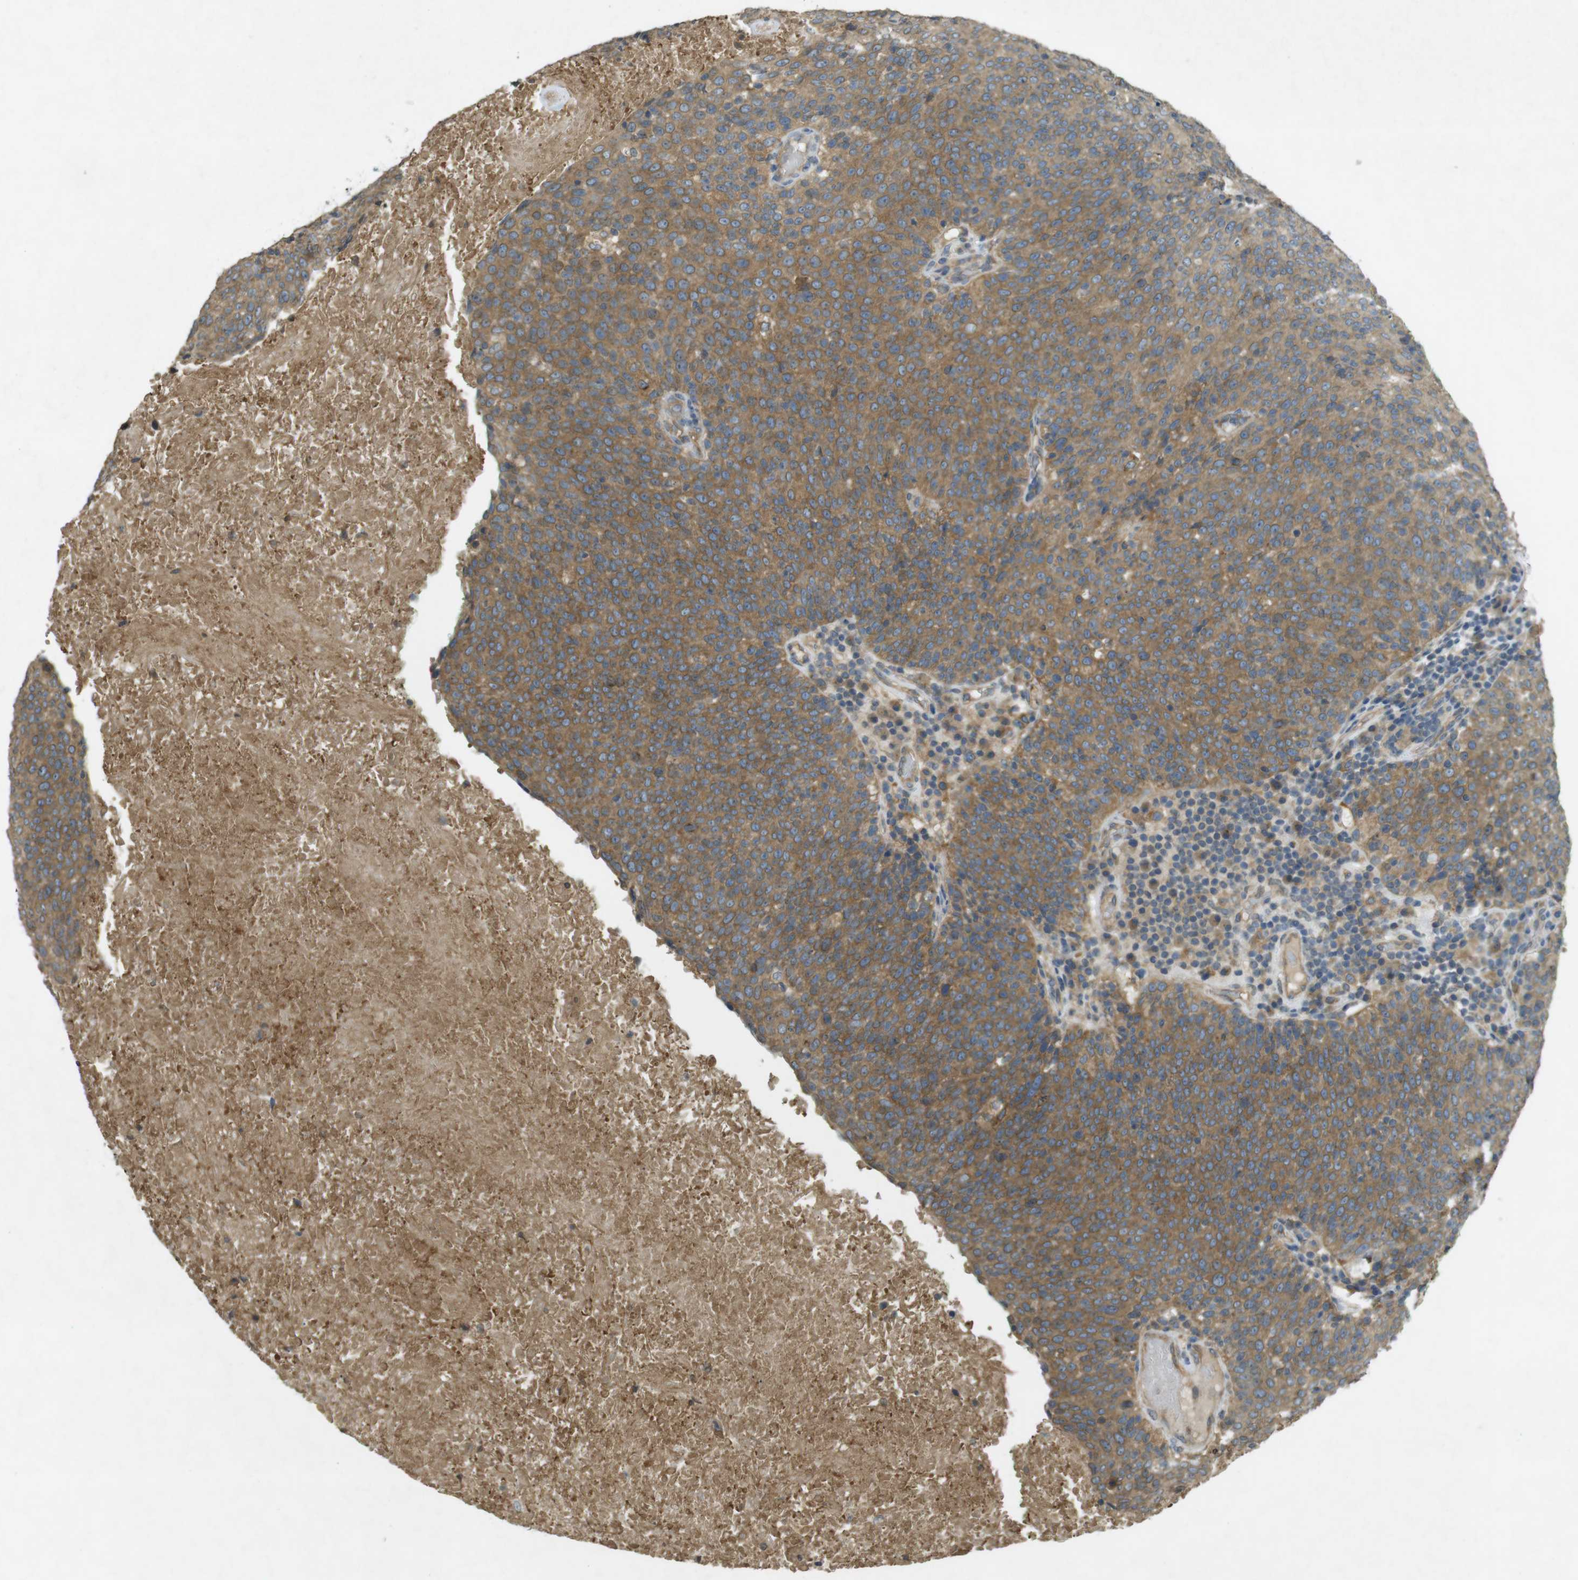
{"staining": {"intensity": "moderate", "quantity": ">75%", "location": "cytoplasmic/membranous"}, "tissue": "head and neck cancer", "cell_type": "Tumor cells", "image_type": "cancer", "snomed": [{"axis": "morphology", "description": "Squamous cell carcinoma, NOS"}, {"axis": "morphology", "description": "Squamous cell carcinoma, metastatic, NOS"}, {"axis": "topography", "description": "Lymph node"}, {"axis": "topography", "description": "Head-Neck"}], "caption": "Tumor cells display moderate cytoplasmic/membranous positivity in approximately >75% of cells in head and neck cancer (metastatic squamous cell carcinoma).", "gene": "KIF5B", "patient": {"sex": "male", "age": 62}}